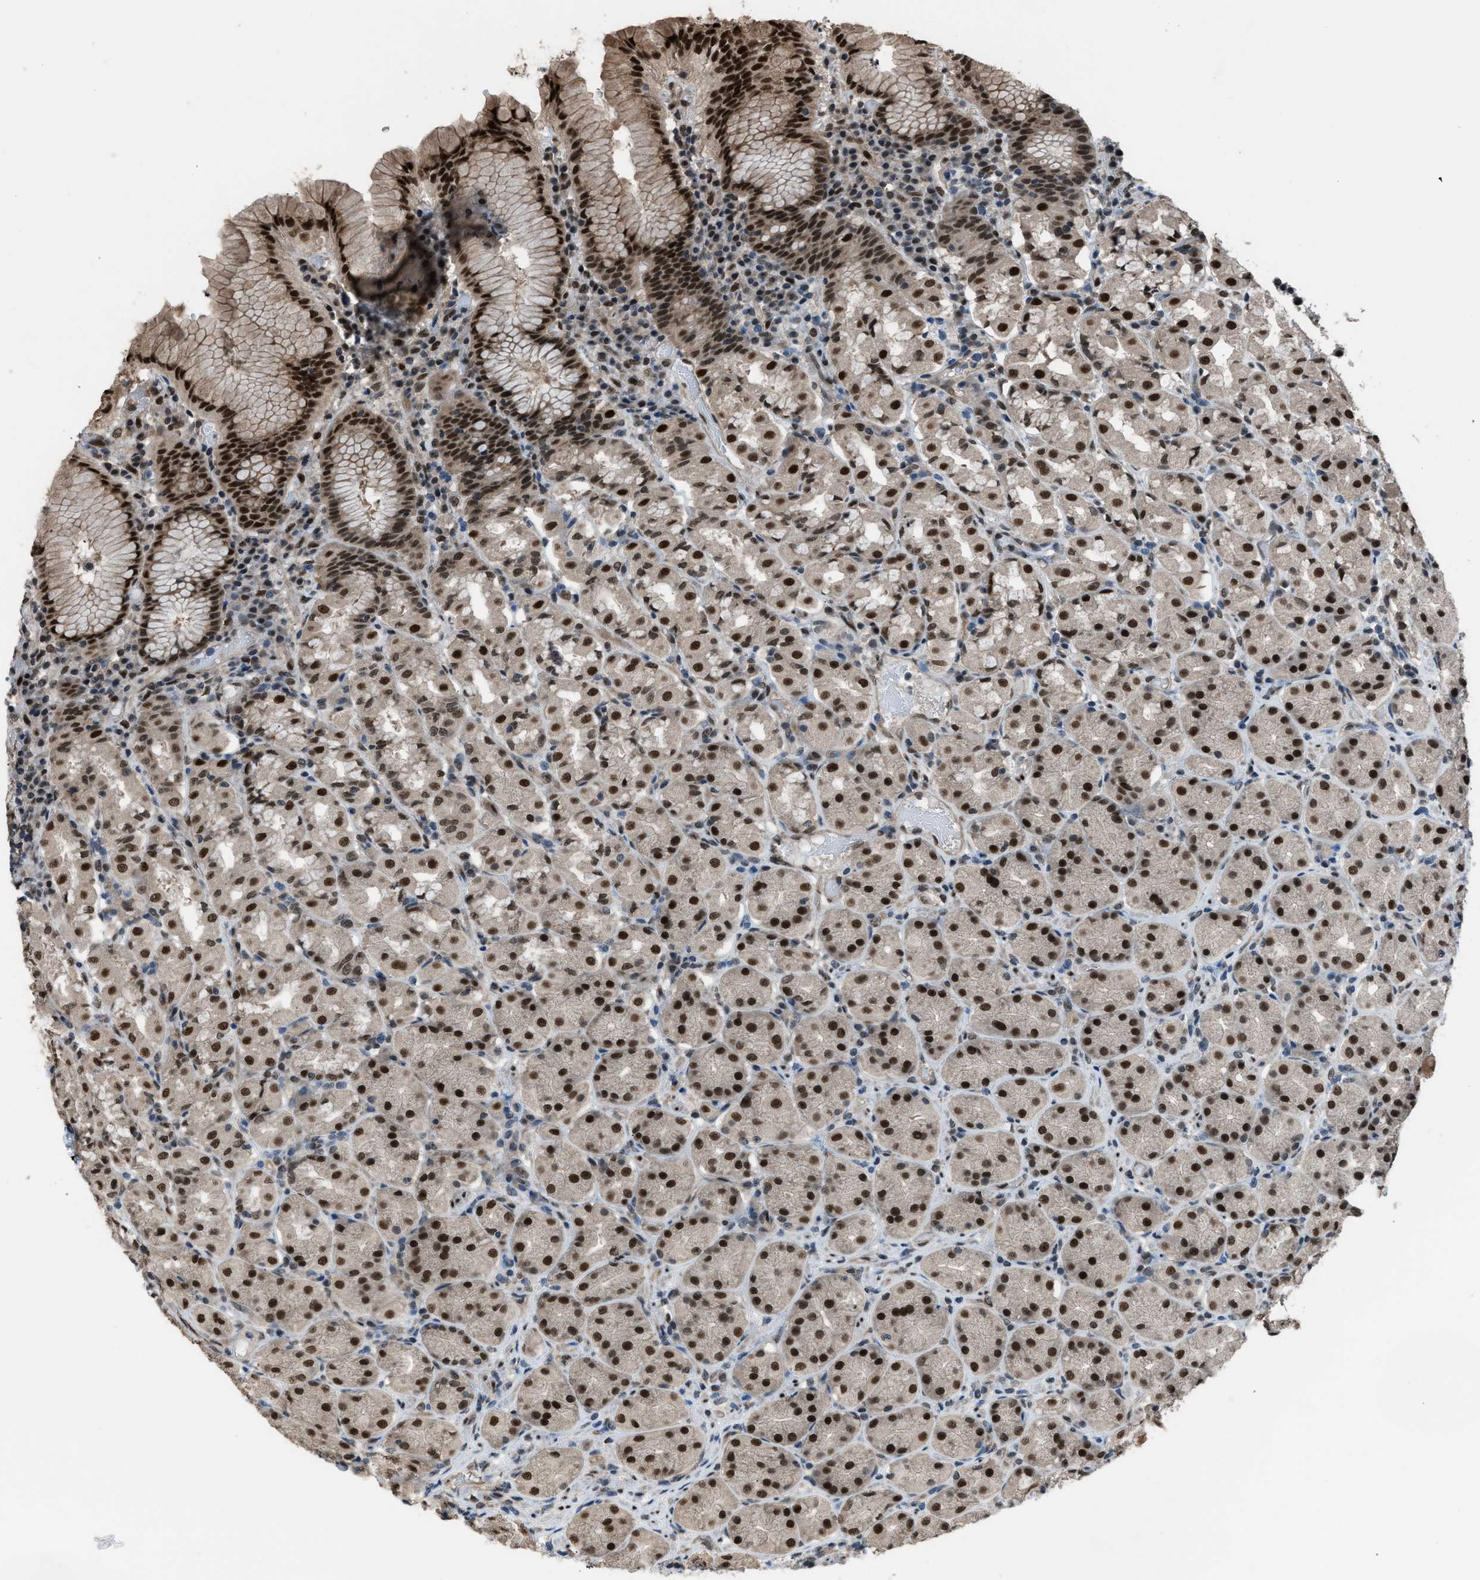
{"staining": {"intensity": "strong", "quantity": "25%-75%", "location": "cytoplasmic/membranous,nuclear"}, "tissue": "stomach", "cell_type": "Glandular cells", "image_type": "normal", "snomed": [{"axis": "morphology", "description": "Normal tissue, NOS"}, {"axis": "topography", "description": "Stomach"}, {"axis": "topography", "description": "Stomach, lower"}], "caption": "Protein expression by immunohistochemistry shows strong cytoplasmic/membranous,nuclear expression in about 25%-75% of glandular cells in normal stomach.", "gene": "KPNA6", "patient": {"sex": "female", "age": 56}}